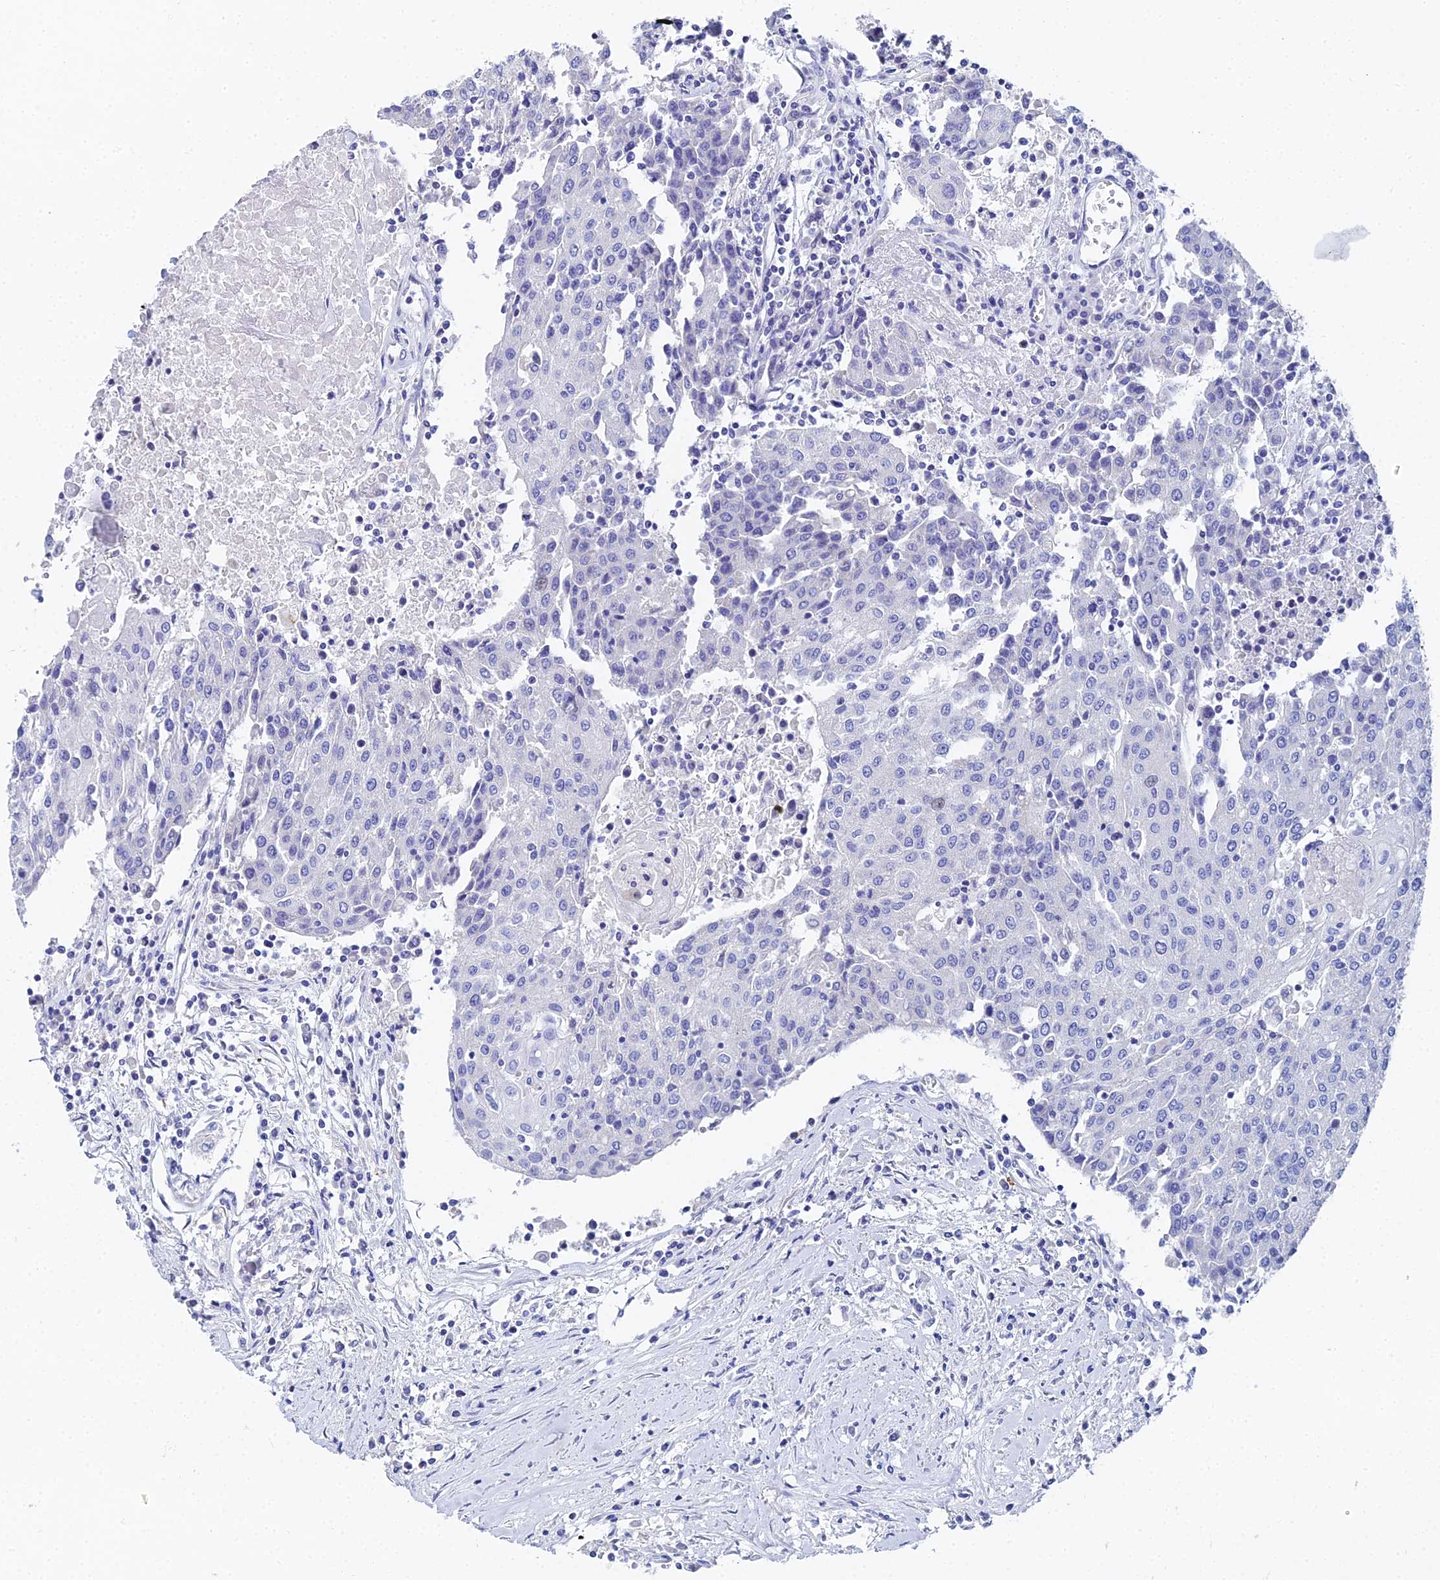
{"staining": {"intensity": "negative", "quantity": "none", "location": "none"}, "tissue": "urothelial cancer", "cell_type": "Tumor cells", "image_type": "cancer", "snomed": [{"axis": "morphology", "description": "Urothelial carcinoma, High grade"}, {"axis": "topography", "description": "Urinary bladder"}], "caption": "Immunohistochemistry histopathology image of urothelial cancer stained for a protein (brown), which reveals no expression in tumor cells.", "gene": "OCM", "patient": {"sex": "female", "age": 85}}